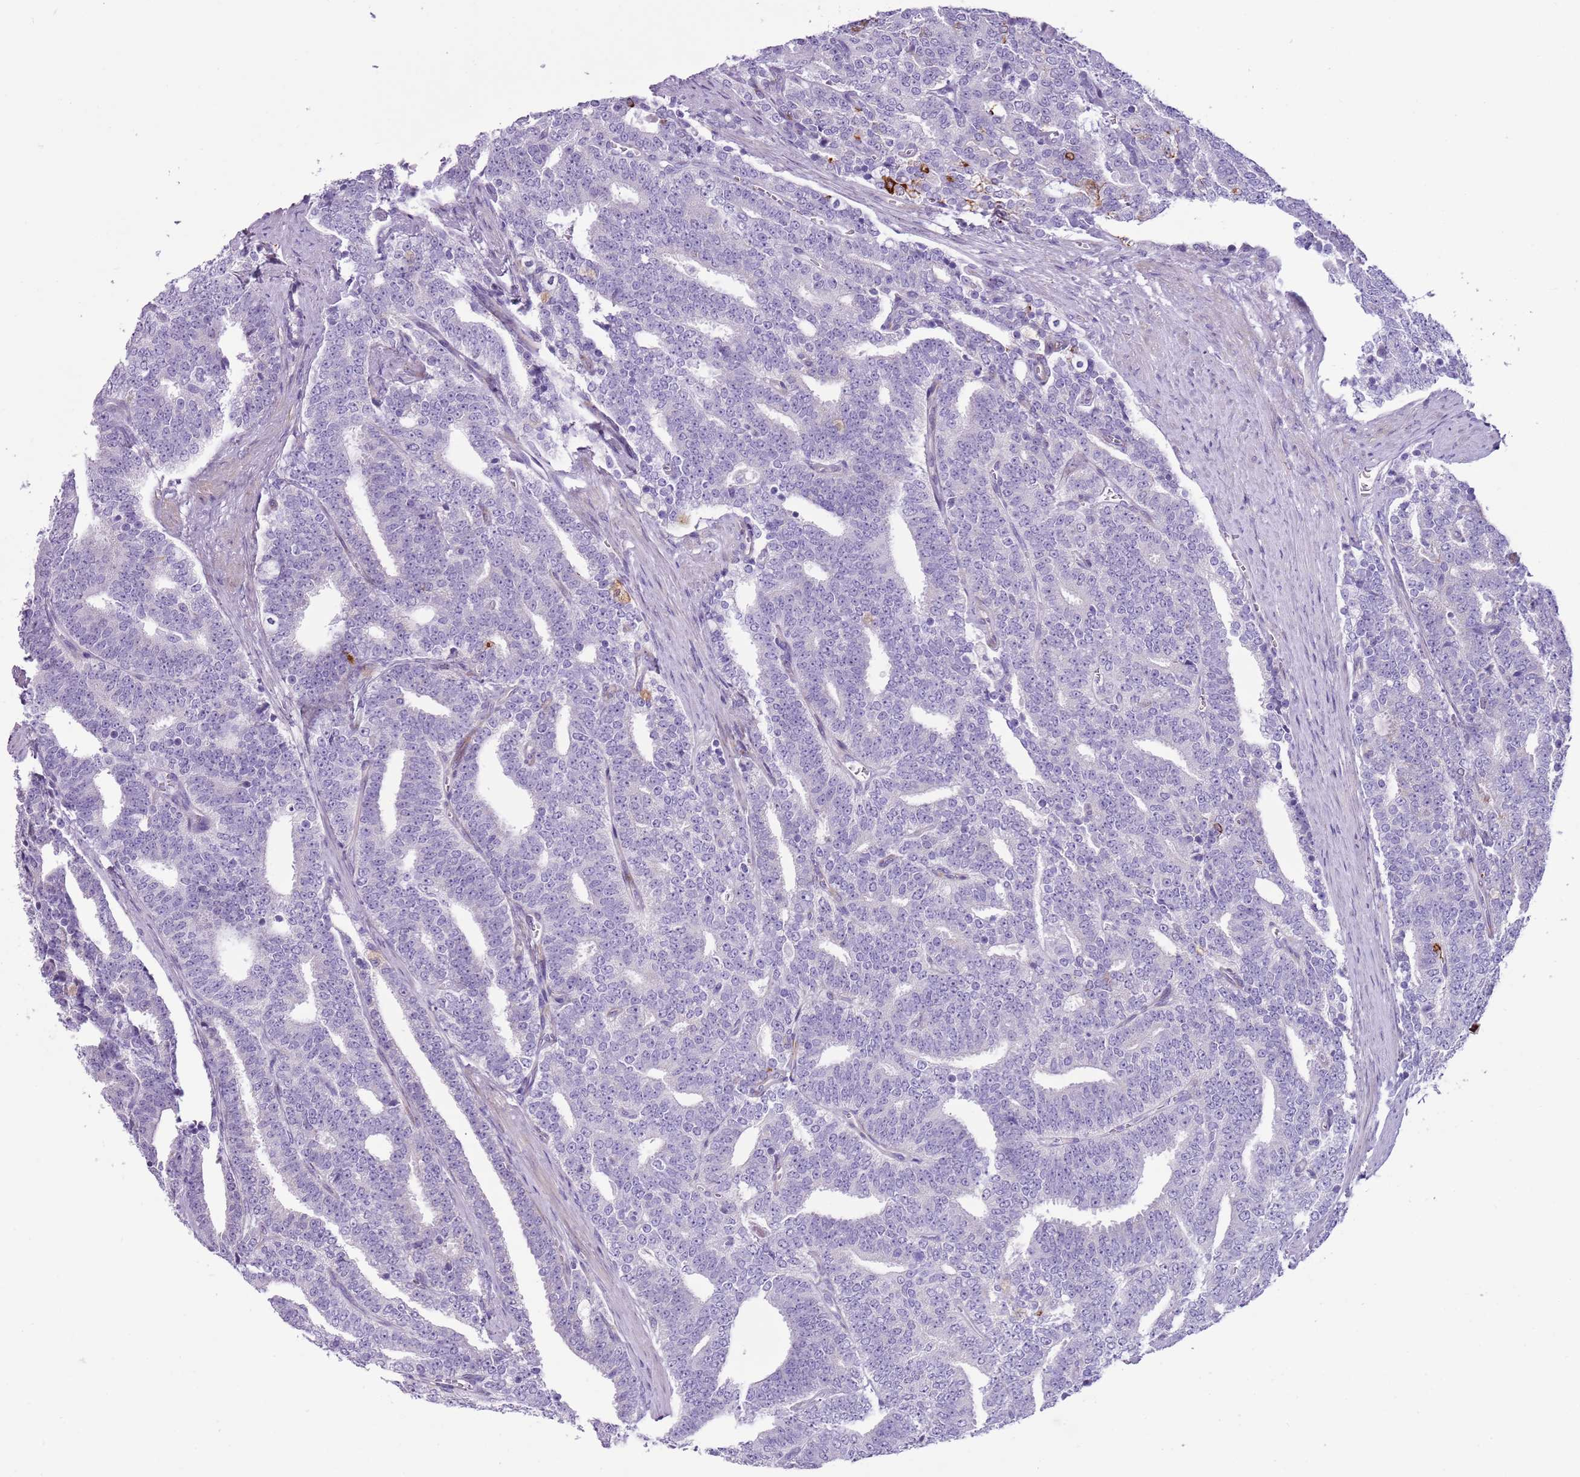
{"staining": {"intensity": "negative", "quantity": "none", "location": "none"}, "tissue": "prostate cancer", "cell_type": "Tumor cells", "image_type": "cancer", "snomed": [{"axis": "morphology", "description": "Adenocarcinoma, High grade"}, {"axis": "topography", "description": "Prostate and seminal vesicle, NOS"}], "caption": "Immunohistochemical staining of prostate adenocarcinoma (high-grade) exhibits no significant positivity in tumor cells.", "gene": "MRPL32", "patient": {"sex": "male", "age": 67}}